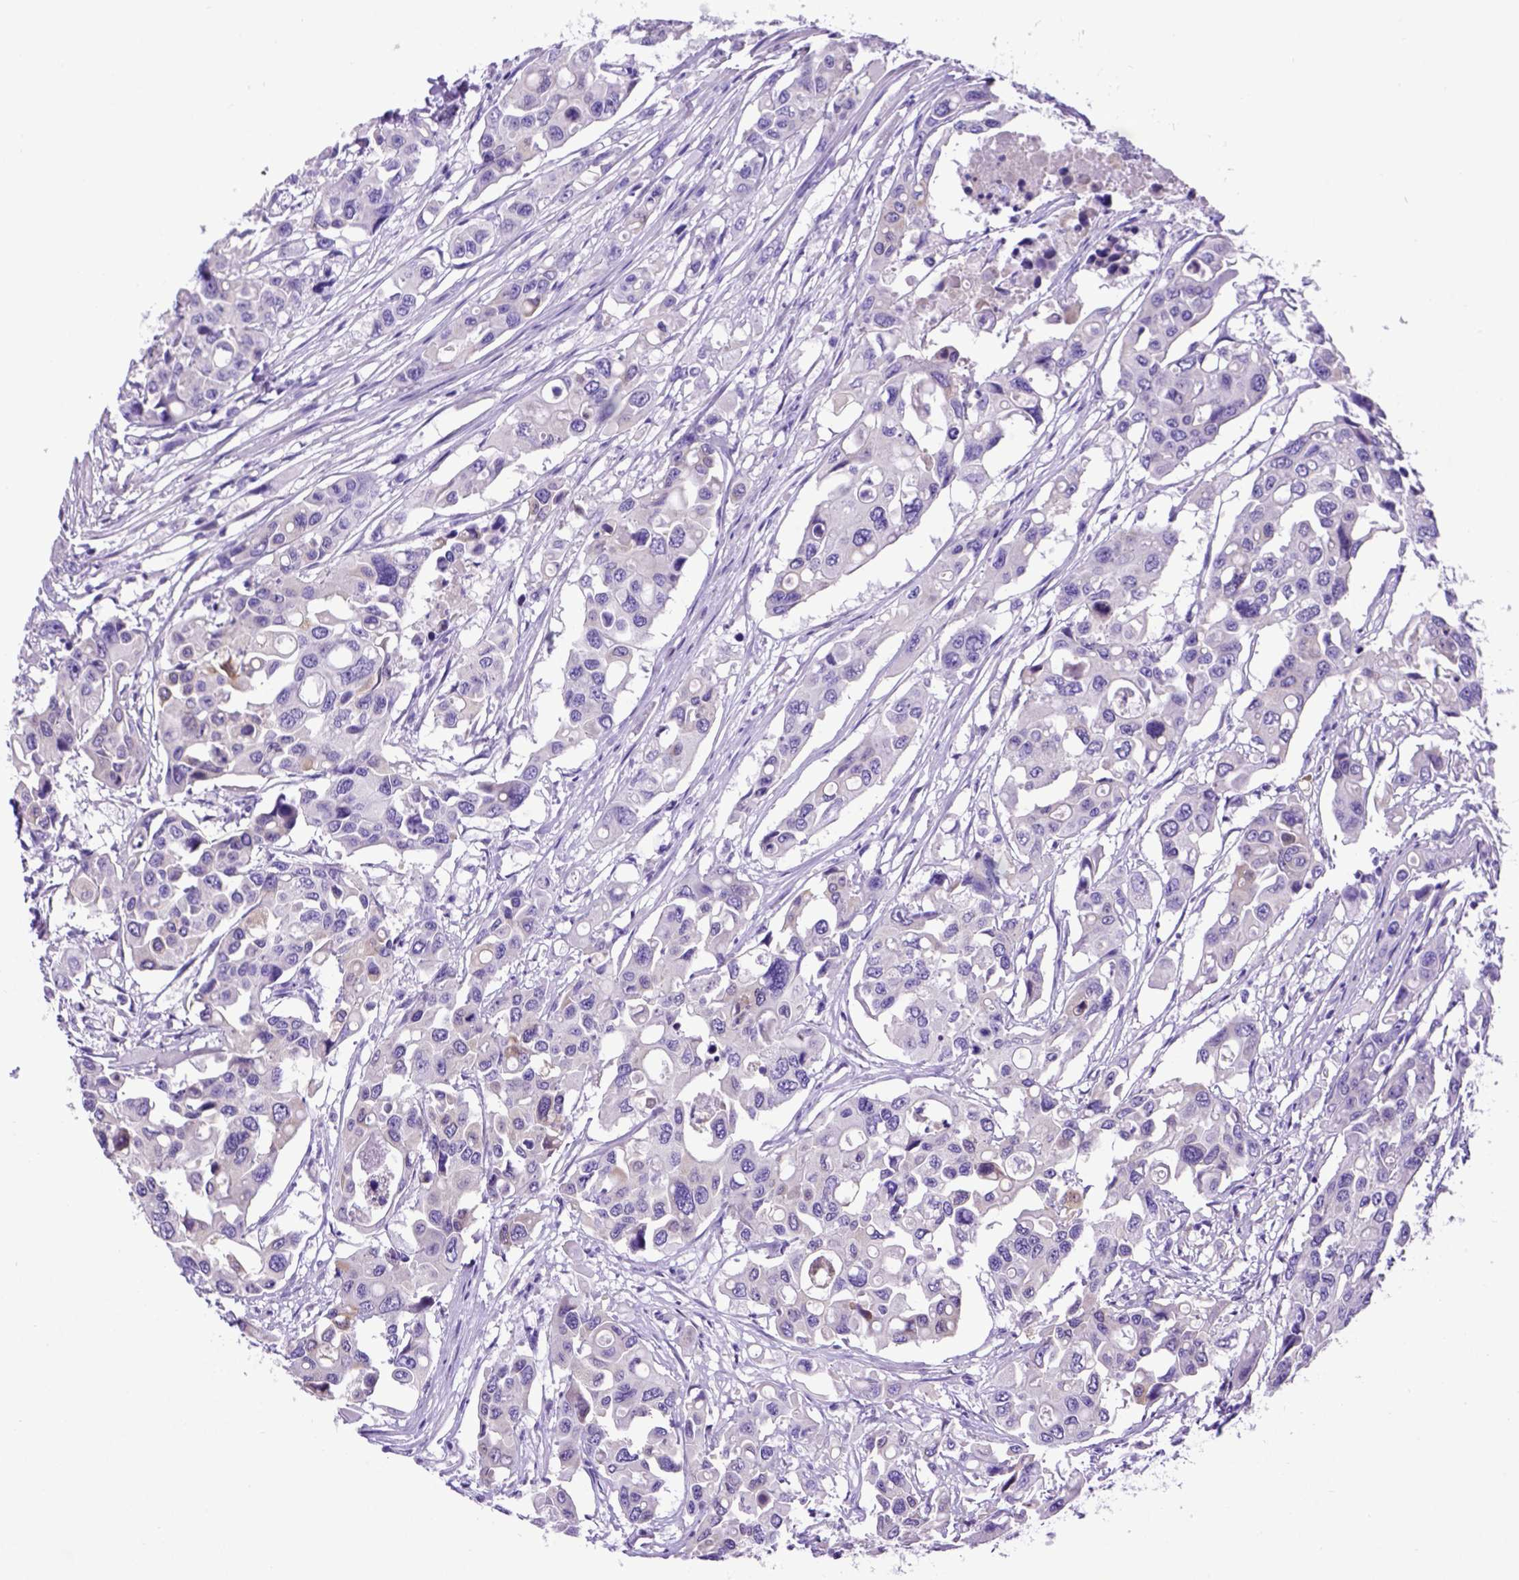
{"staining": {"intensity": "negative", "quantity": "none", "location": "none"}, "tissue": "colorectal cancer", "cell_type": "Tumor cells", "image_type": "cancer", "snomed": [{"axis": "morphology", "description": "Adenocarcinoma, NOS"}, {"axis": "topography", "description": "Colon"}], "caption": "Adenocarcinoma (colorectal) was stained to show a protein in brown. There is no significant positivity in tumor cells.", "gene": "PTGES", "patient": {"sex": "male", "age": 77}}